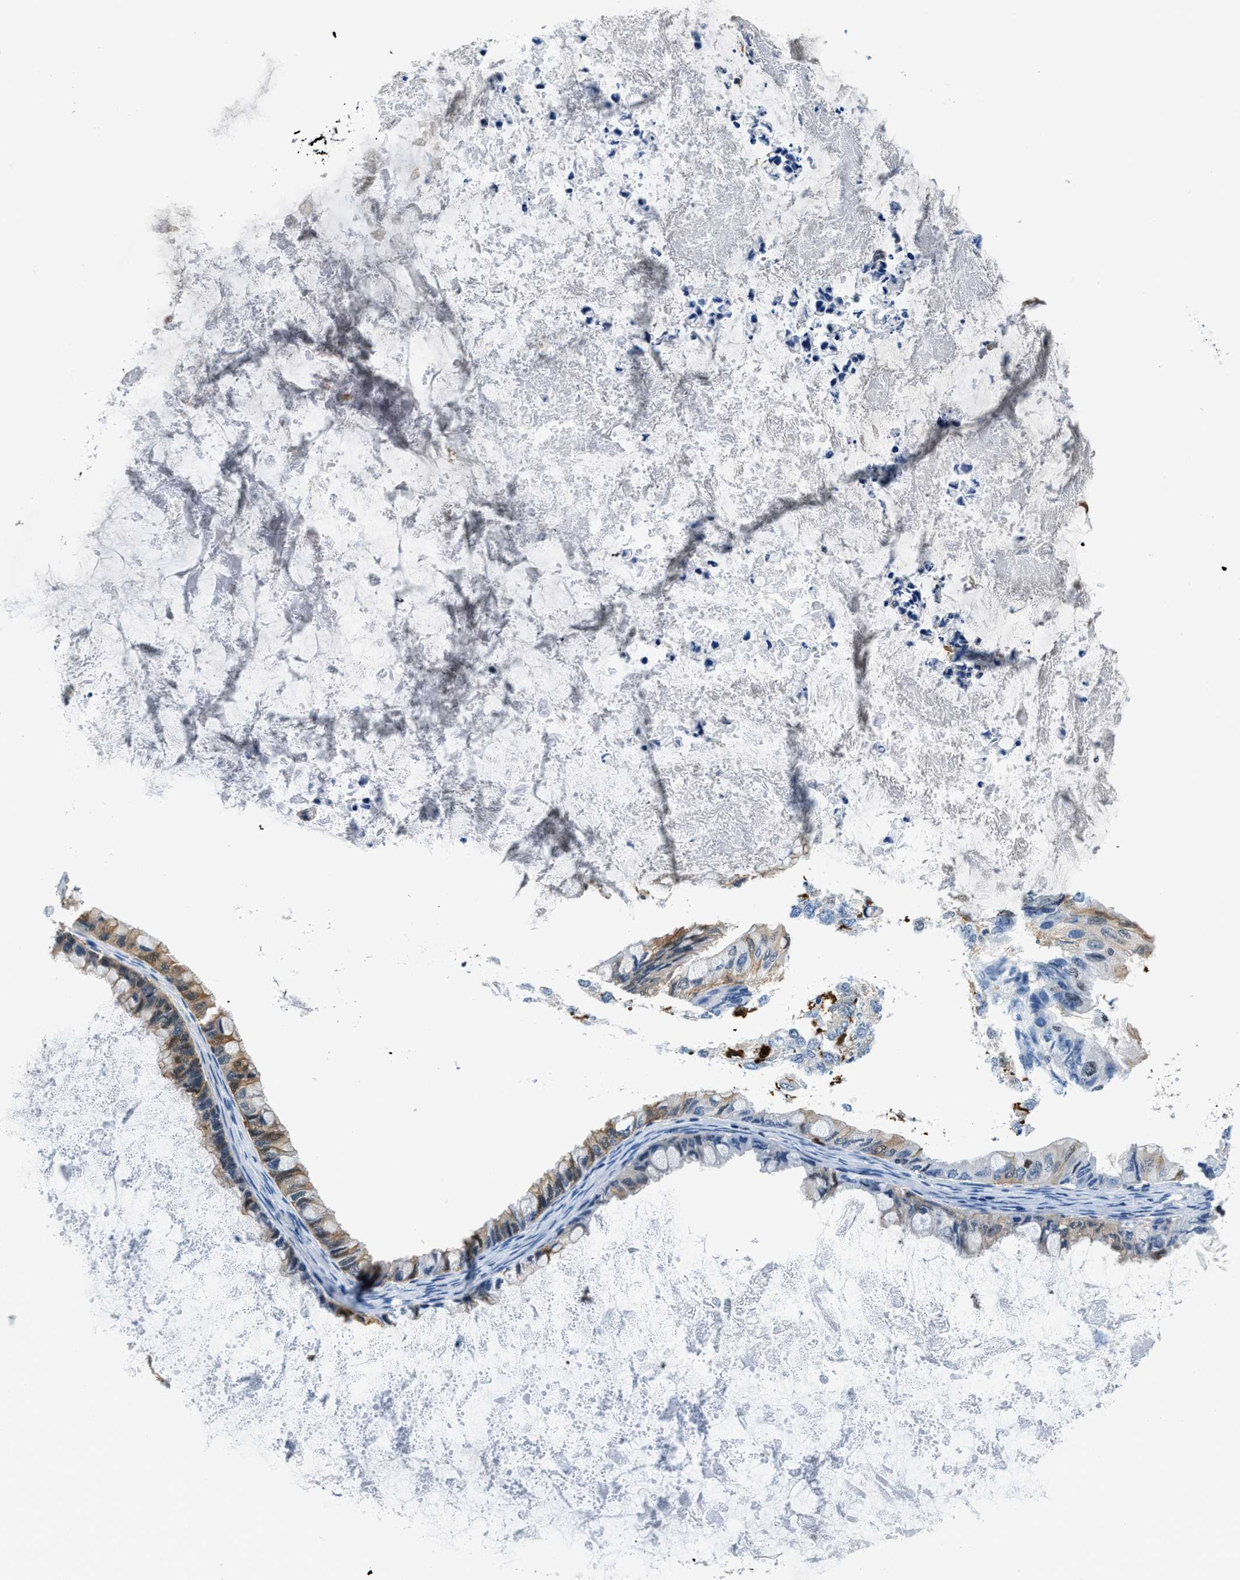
{"staining": {"intensity": "weak", "quantity": "<25%", "location": "cytoplasmic/membranous"}, "tissue": "ovarian cancer", "cell_type": "Tumor cells", "image_type": "cancer", "snomed": [{"axis": "morphology", "description": "Cystadenocarcinoma, mucinous, NOS"}, {"axis": "topography", "description": "Ovary"}], "caption": "Tumor cells are negative for protein expression in human ovarian mucinous cystadenocarcinoma.", "gene": "CAPG", "patient": {"sex": "female", "age": 80}}